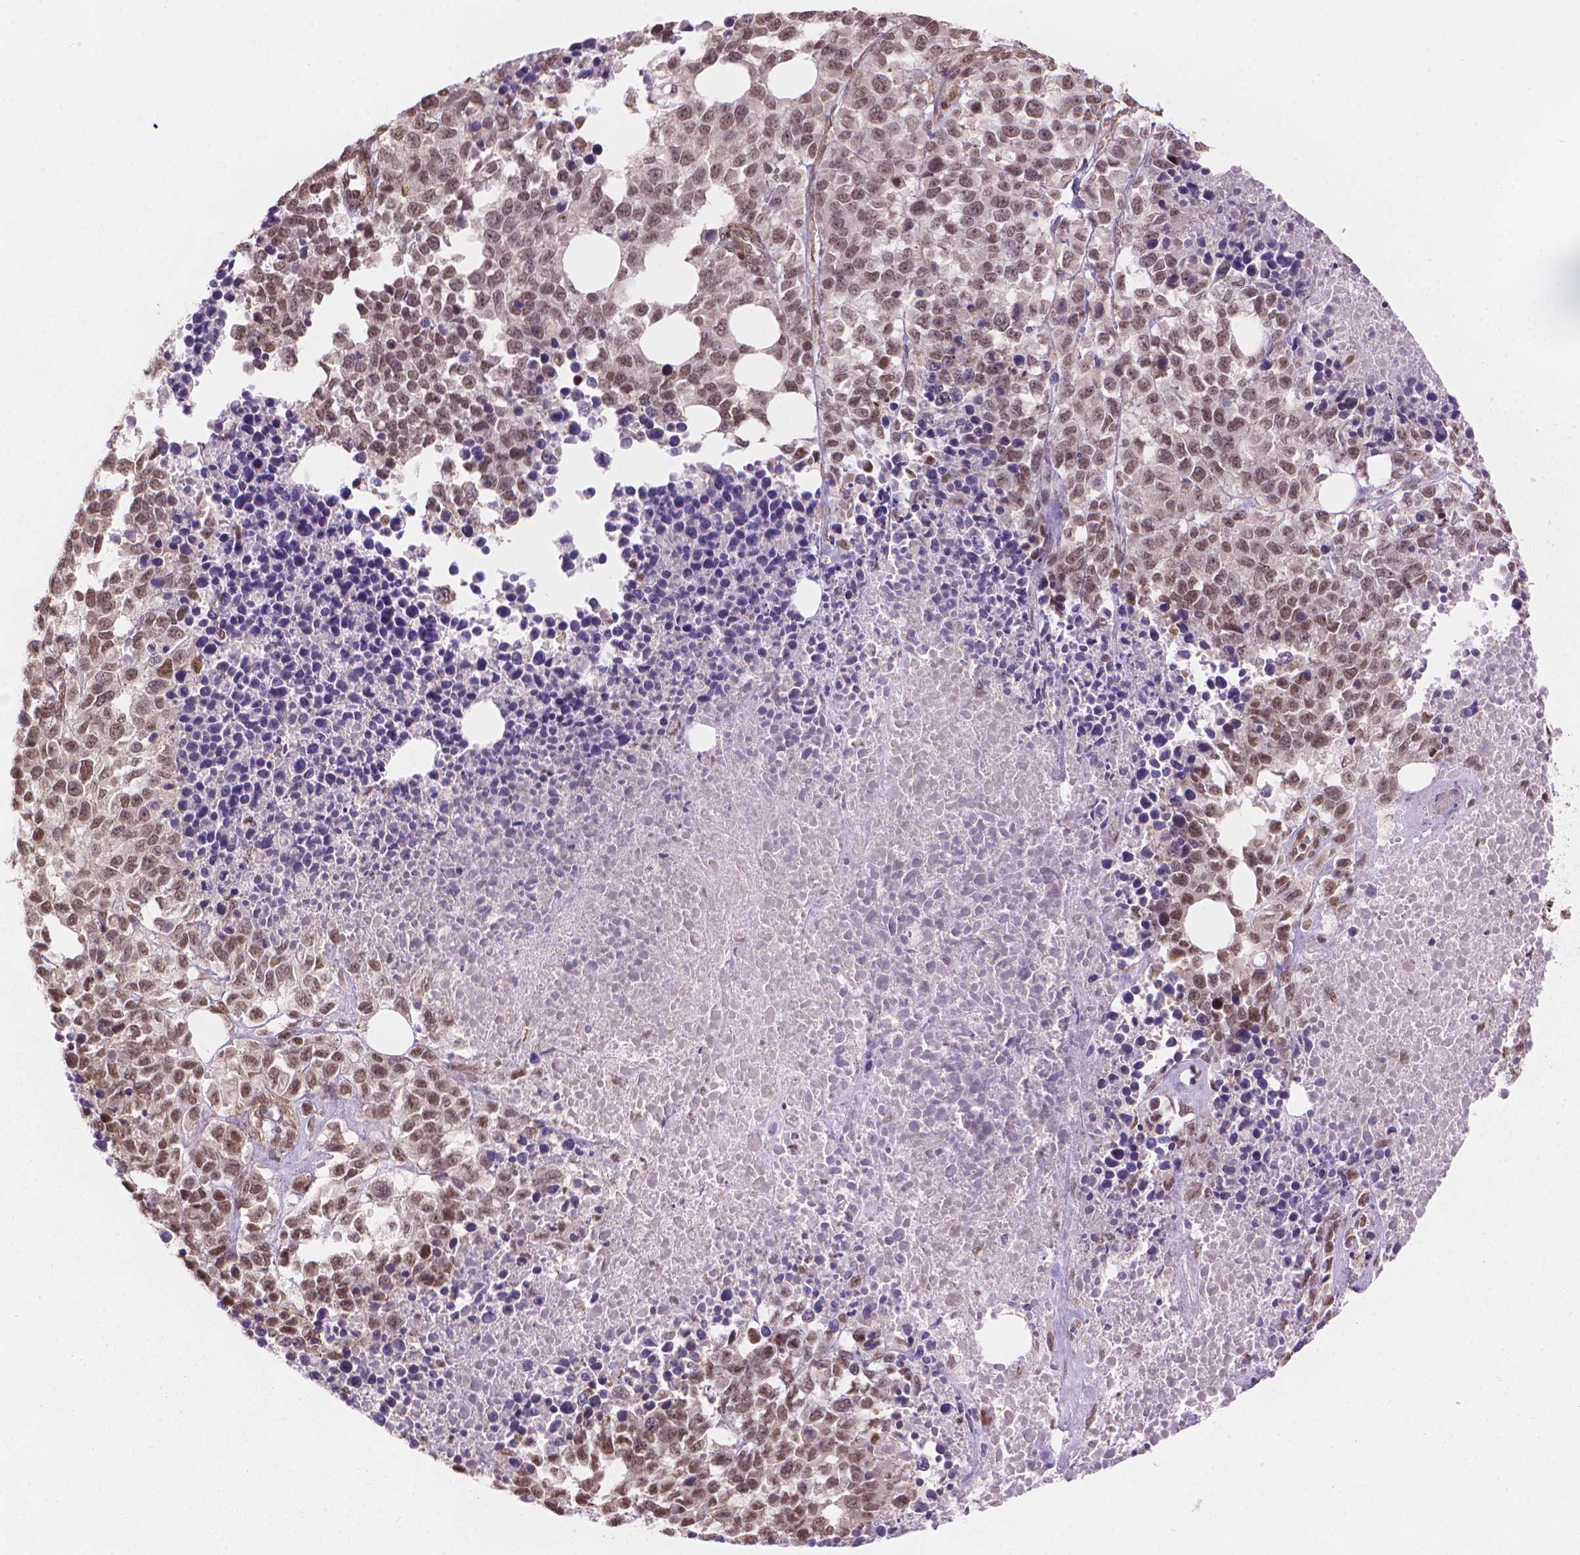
{"staining": {"intensity": "moderate", "quantity": ">75%", "location": "nuclear"}, "tissue": "melanoma", "cell_type": "Tumor cells", "image_type": "cancer", "snomed": [{"axis": "morphology", "description": "Malignant melanoma, Metastatic site"}, {"axis": "topography", "description": "Skin"}], "caption": "Melanoma was stained to show a protein in brown. There is medium levels of moderate nuclear staining in approximately >75% of tumor cells.", "gene": "HOXD4", "patient": {"sex": "male", "age": 84}}